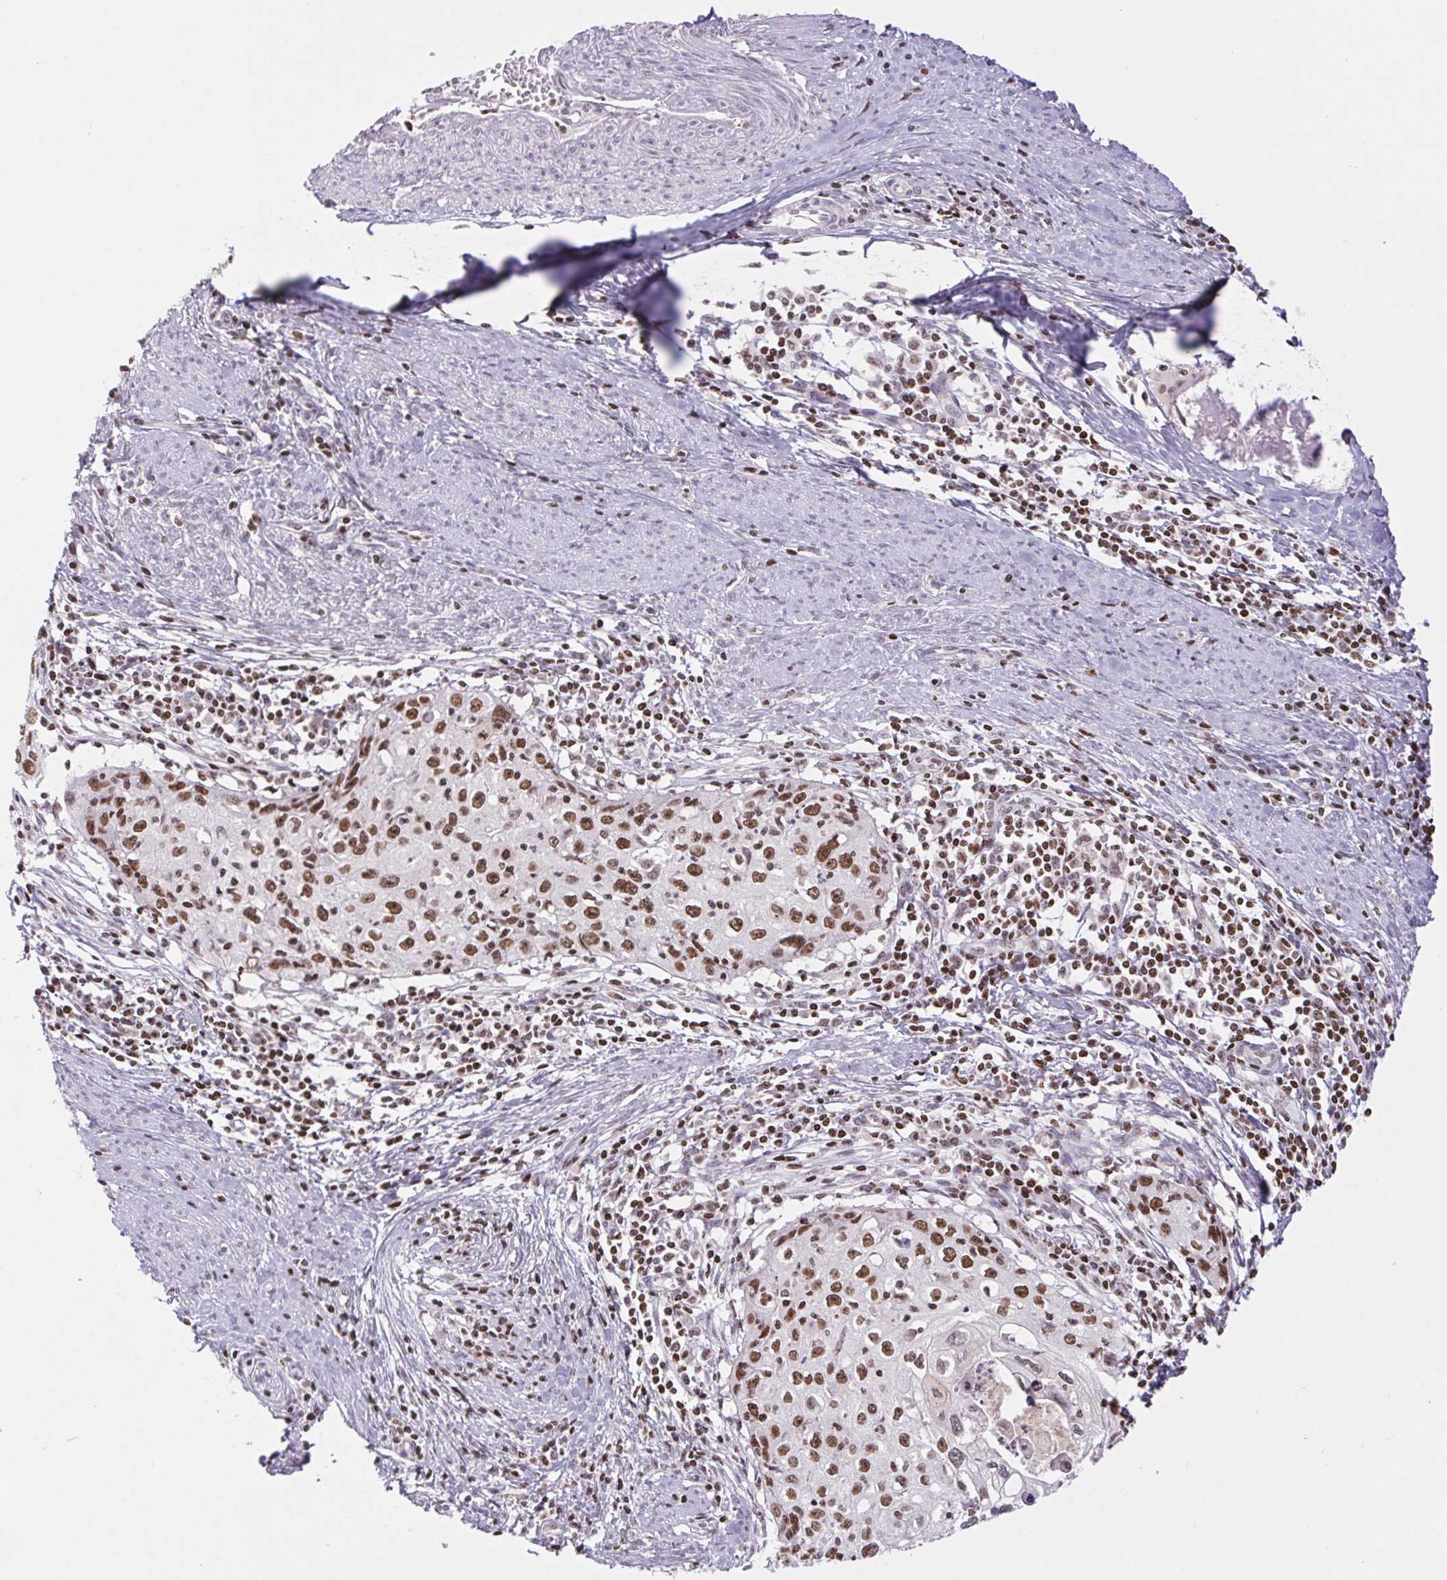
{"staining": {"intensity": "moderate", "quantity": ">75%", "location": "nuclear"}, "tissue": "cervical cancer", "cell_type": "Tumor cells", "image_type": "cancer", "snomed": [{"axis": "morphology", "description": "Squamous cell carcinoma, NOS"}, {"axis": "topography", "description": "Cervix"}], "caption": "An image of cervical squamous cell carcinoma stained for a protein demonstrates moderate nuclear brown staining in tumor cells.", "gene": "POLD3", "patient": {"sex": "female", "age": 40}}